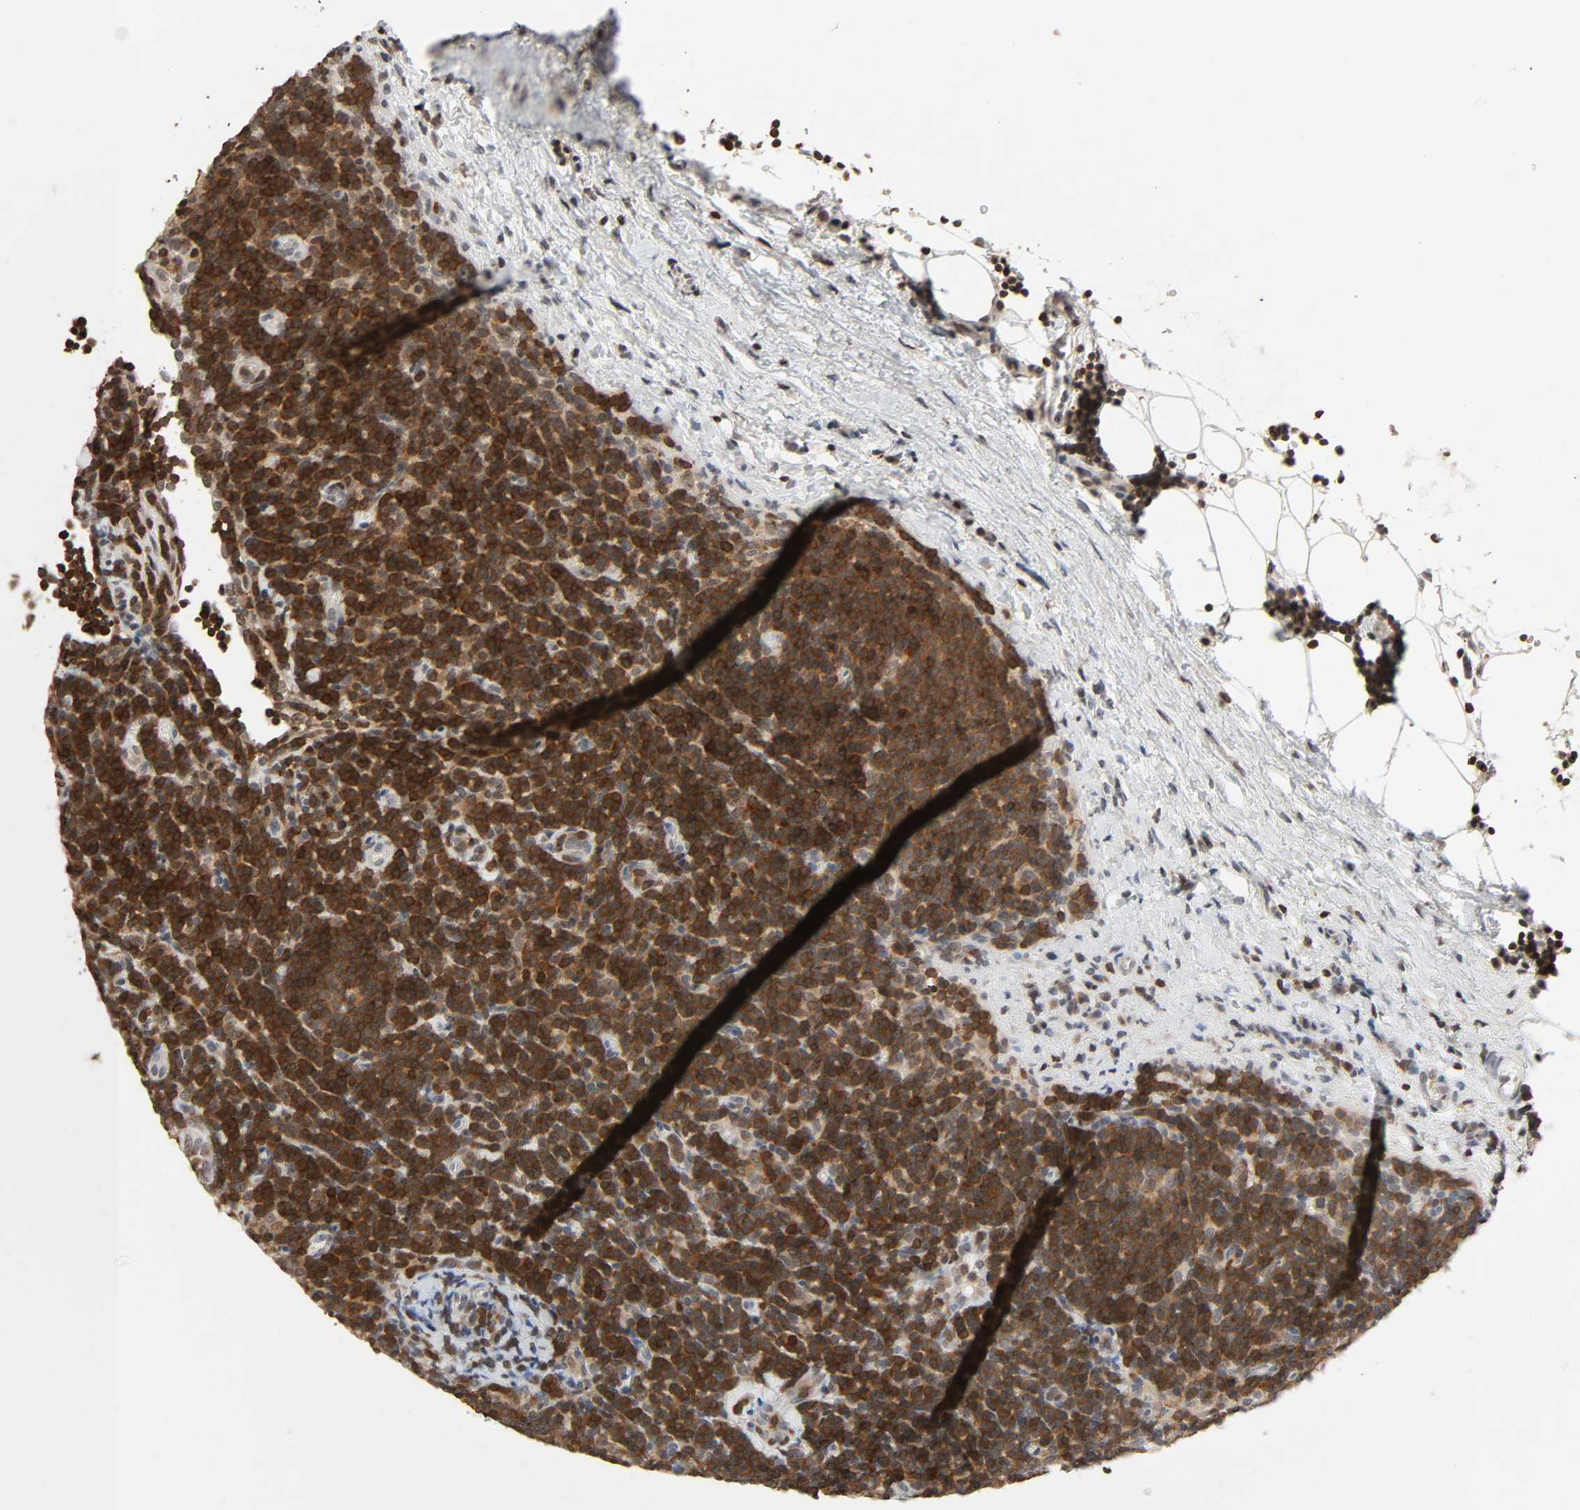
{"staining": {"intensity": "strong", "quantity": ">75%", "location": "cytoplasmic/membranous,nuclear"}, "tissue": "lymphoma", "cell_type": "Tumor cells", "image_type": "cancer", "snomed": [{"axis": "morphology", "description": "Malignant lymphoma, non-Hodgkin's type, Low grade"}, {"axis": "topography", "description": "Lymph node"}], "caption": "Immunohistochemical staining of malignant lymphoma, non-Hodgkin's type (low-grade) exhibits high levels of strong cytoplasmic/membranous and nuclear protein staining in about >75% of tumor cells.", "gene": "STK4", "patient": {"sex": "male", "age": 70}}